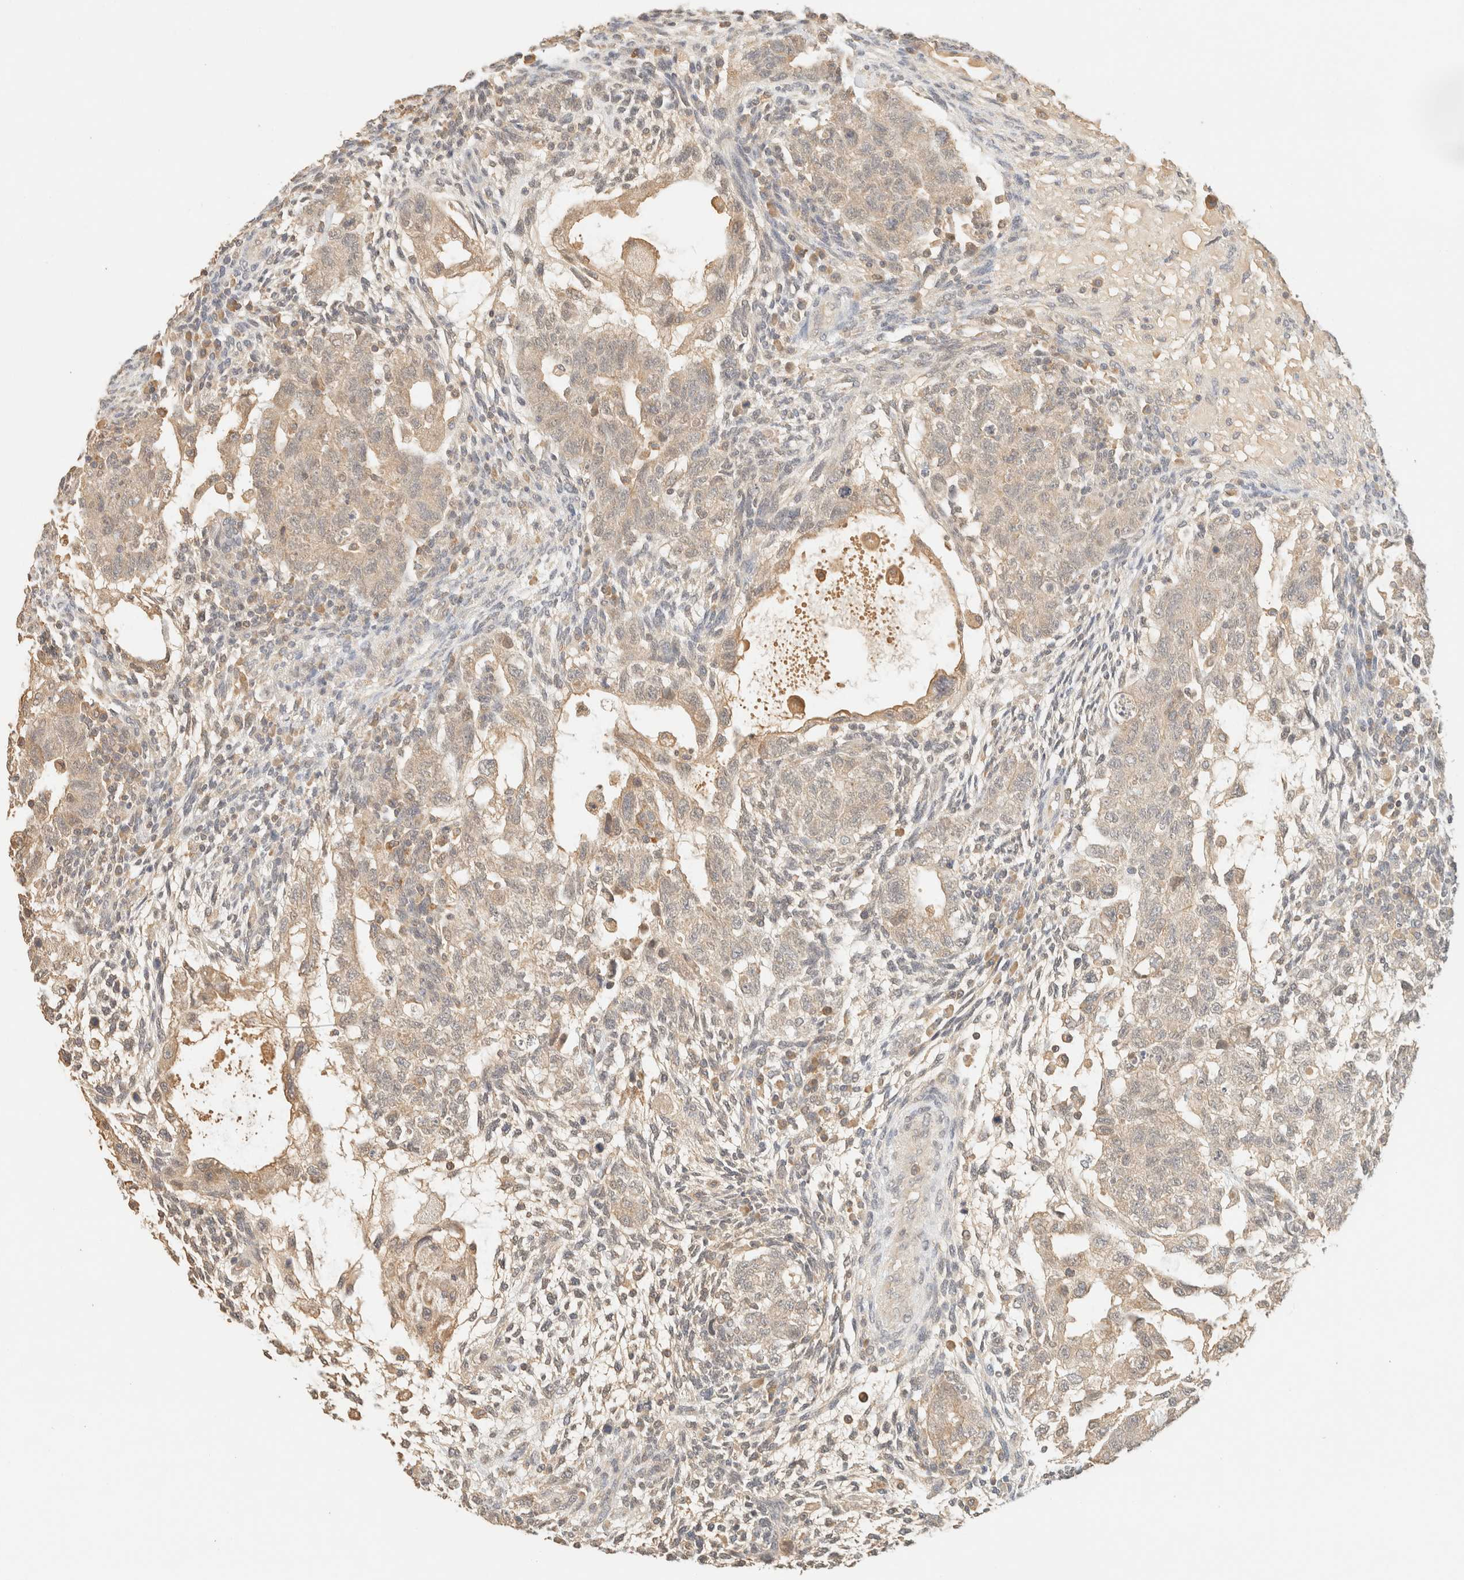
{"staining": {"intensity": "weak", "quantity": "25%-75%", "location": "cytoplasmic/membranous"}, "tissue": "testis cancer", "cell_type": "Tumor cells", "image_type": "cancer", "snomed": [{"axis": "morphology", "description": "Normal tissue, NOS"}, {"axis": "morphology", "description": "Carcinoma, Embryonal, NOS"}, {"axis": "topography", "description": "Testis"}], "caption": "An image of human embryonal carcinoma (testis) stained for a protein displays weak cytoplasmic/membranous brown staining in tumor cells.", "gene": "TIMD4", "patient": {"sex": "male", "age": 36}}